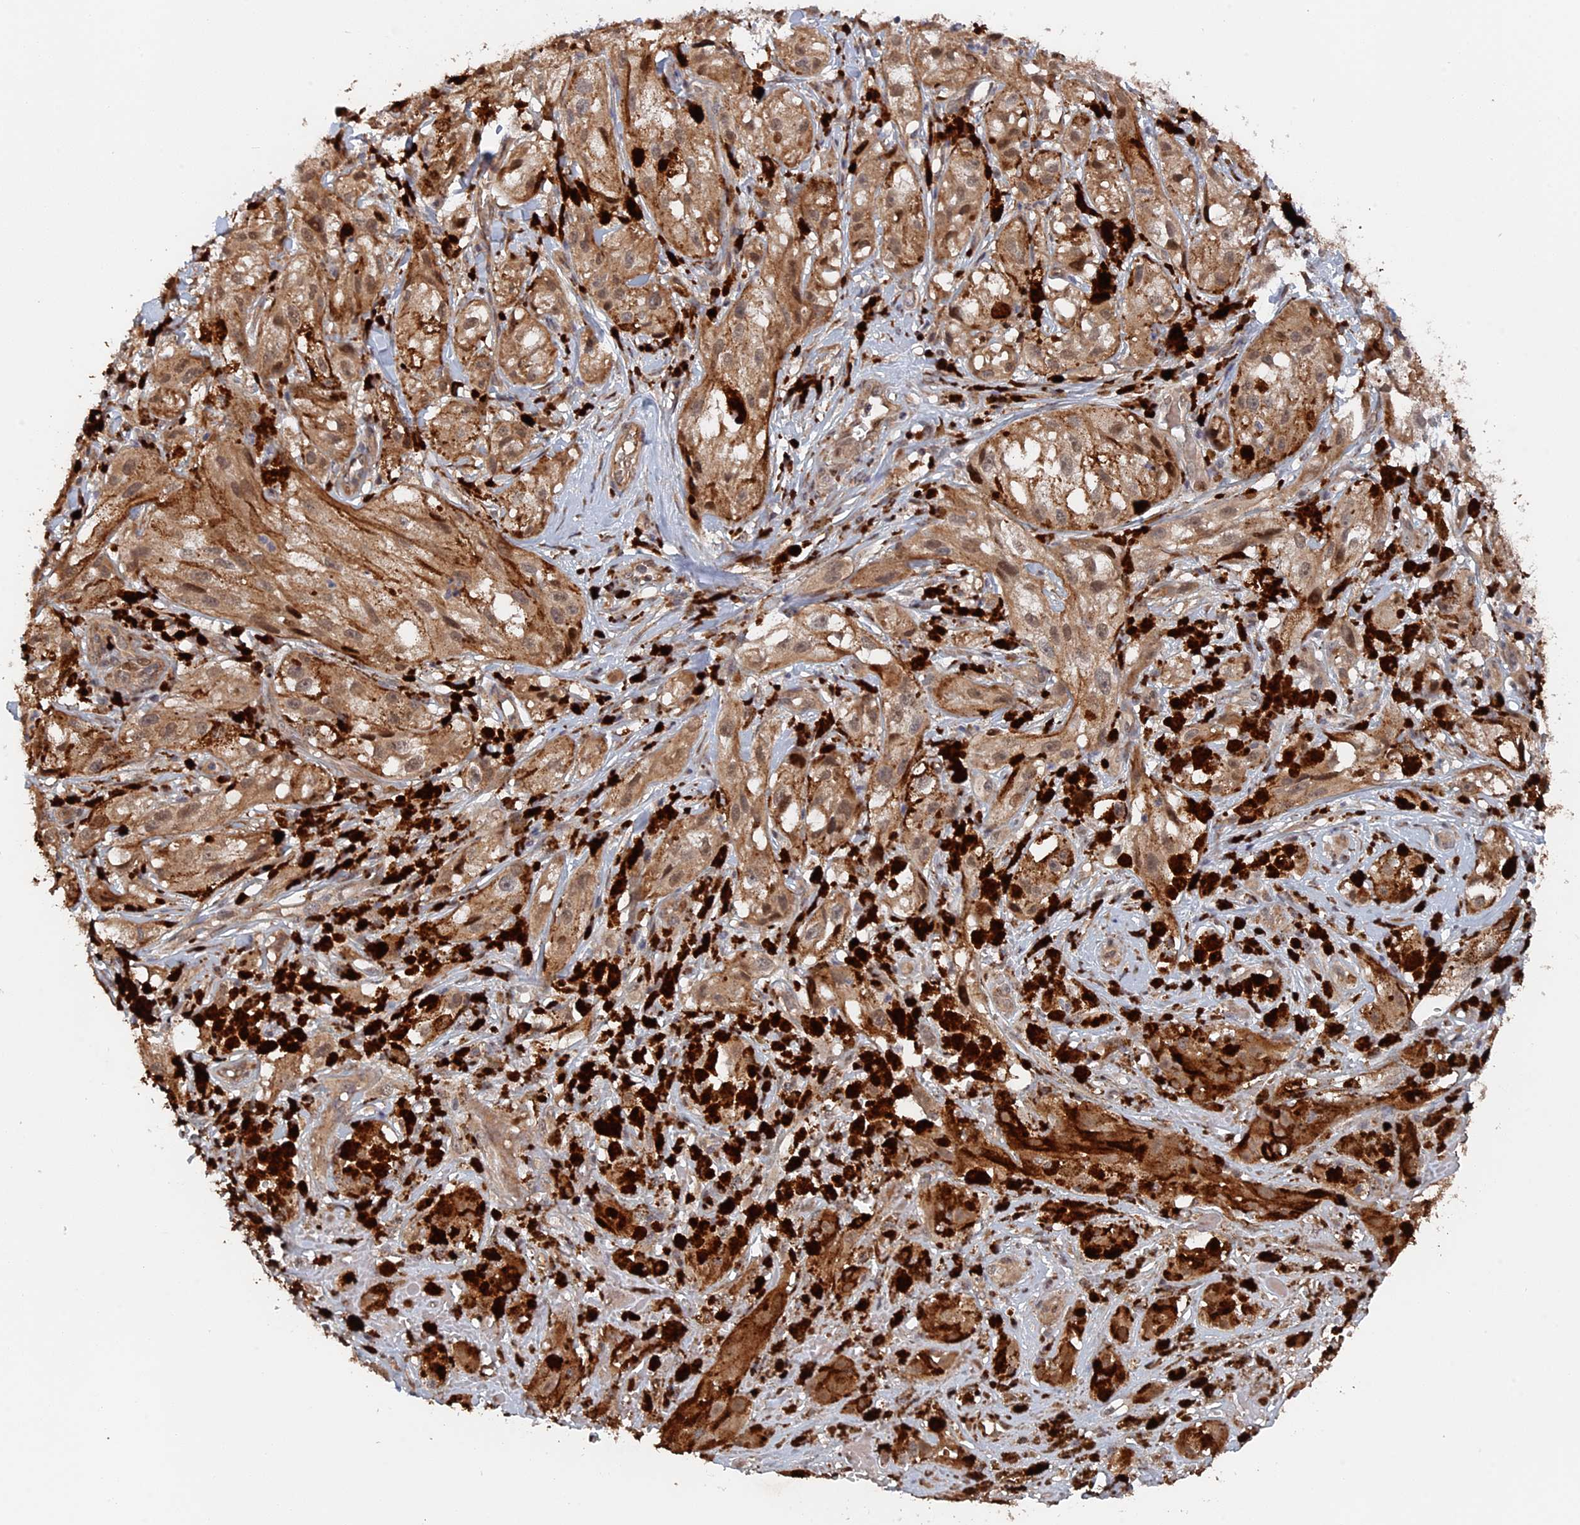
{"staining": {"intensity": "moderate", "quantity": ">75%", "location": "cytoplasmic/membranous,nuclear"}, "tissue": "melanoma", "cell_type": "Tumor cells", "image_type": "cancer", "snomed": [{"axis": "morphology", "description": "Malignant melanoma, NOS"}, {"axis": "topography", "description": "Skin"}], "caption": "Immunohistochemical staining of human malignant melanoma reveals moderate cytoplasmic/membranous and nuclear protein expression in approximately >75% of tumor cells.", "gene": "ELOVL6", "patient": {"sex": "male", "age": 88}}